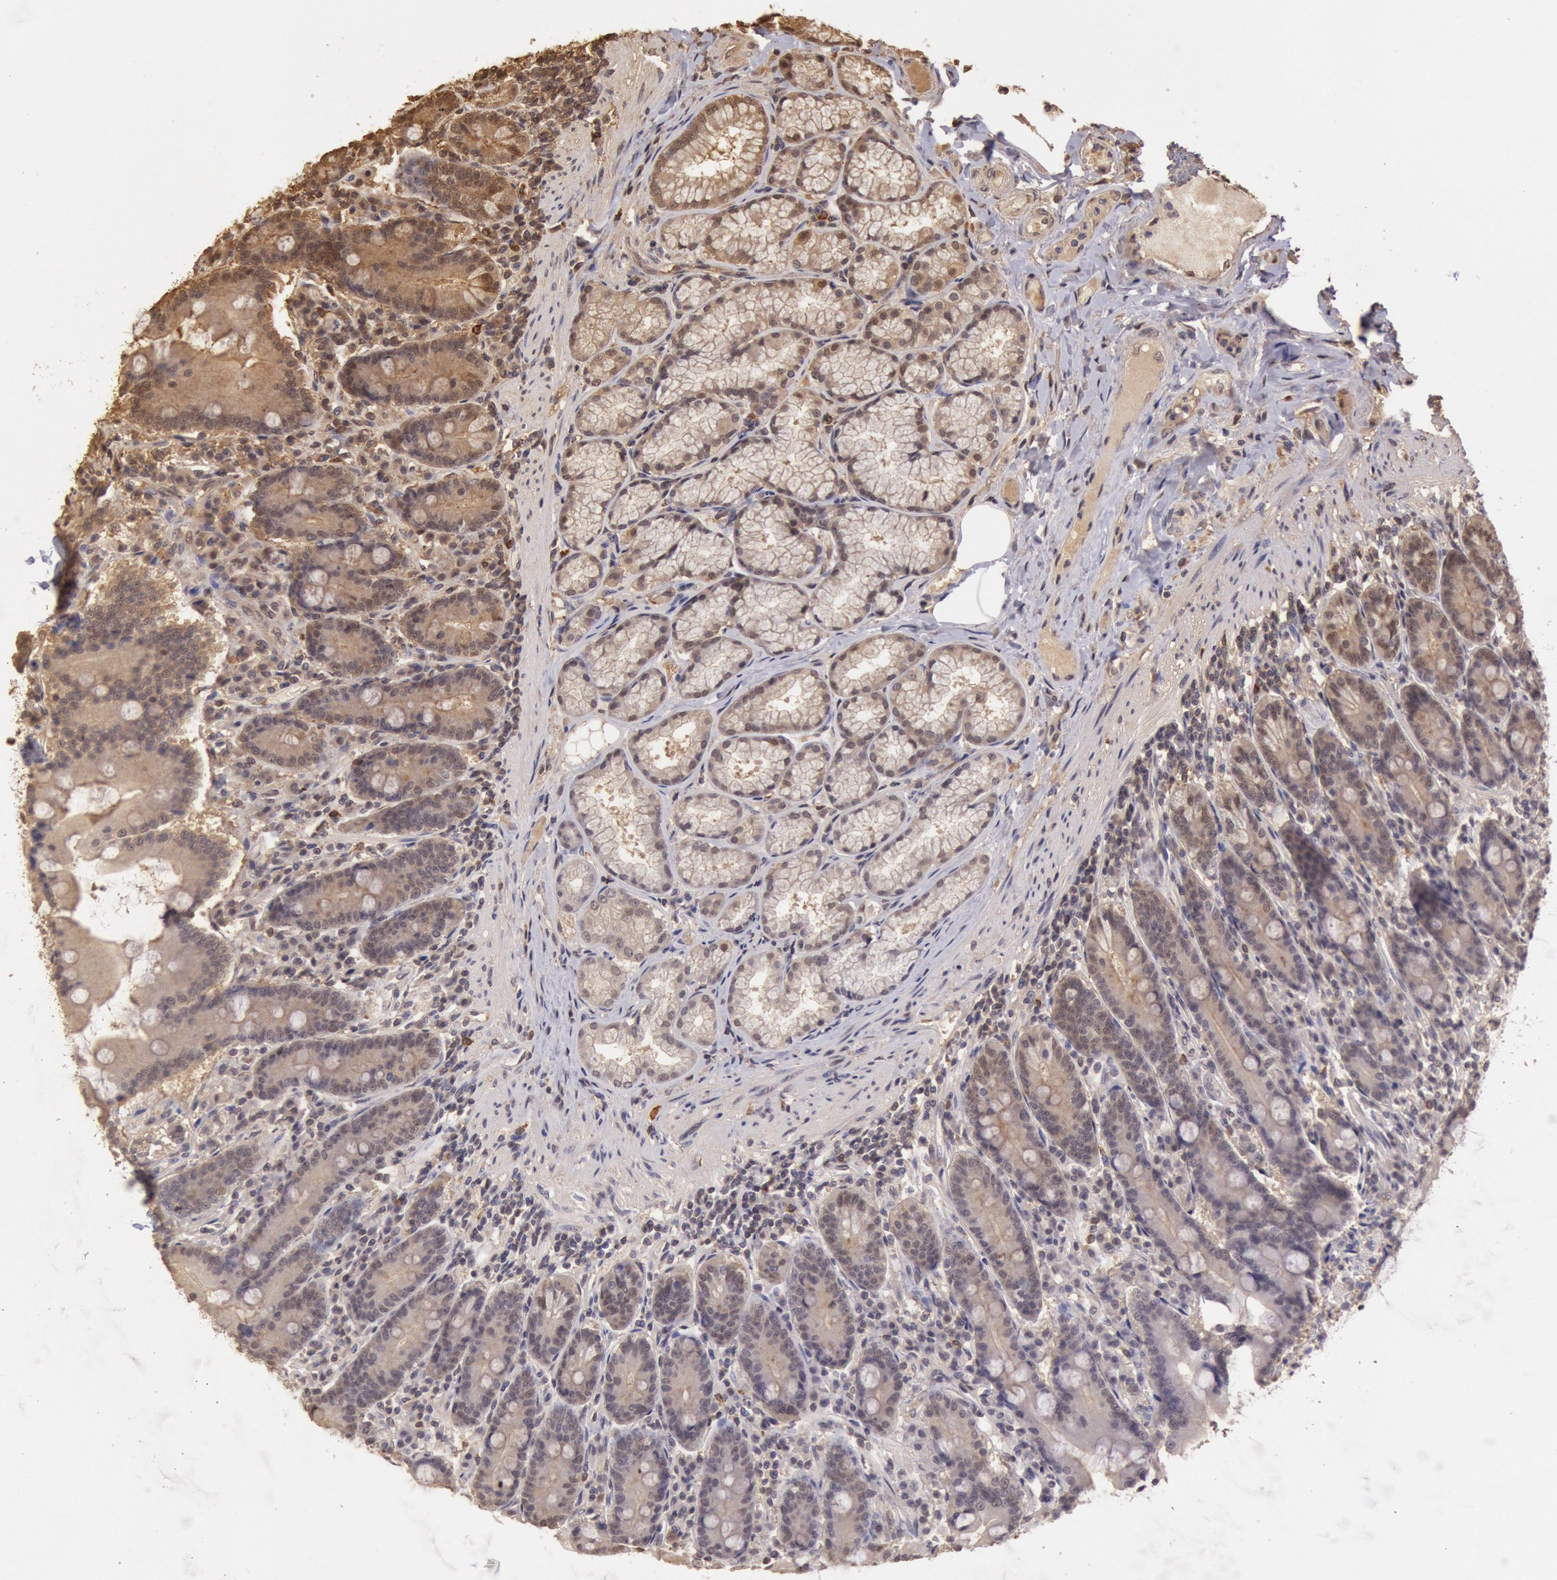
{"staining": {"intensity": "moderate", "quantity": "25%-75%", "location": "cytoplasmic/membranous,nuclear"}, "tissue": "duodenum", "cell_type": "Glandular cells", "image_type": "normal", "snomed": [{"axis": "morphology", "description": "Normal tissue, NOS"}, {"axis": "topography", "description": "Duodenum"}], "caption": "Immunohistochemistry (IHC) micrograph of normal duodenum: duodenum stained using IHC demonstrates medium levels of moderate protein expression localized specifically in the cytoplasmic/membranous,nuclear of glandular cells, appearing as a cytoplasmic/membranous,nuclear brown color.", "gene": "SOD1", "patient": {"sex": "female", "age": 64}}